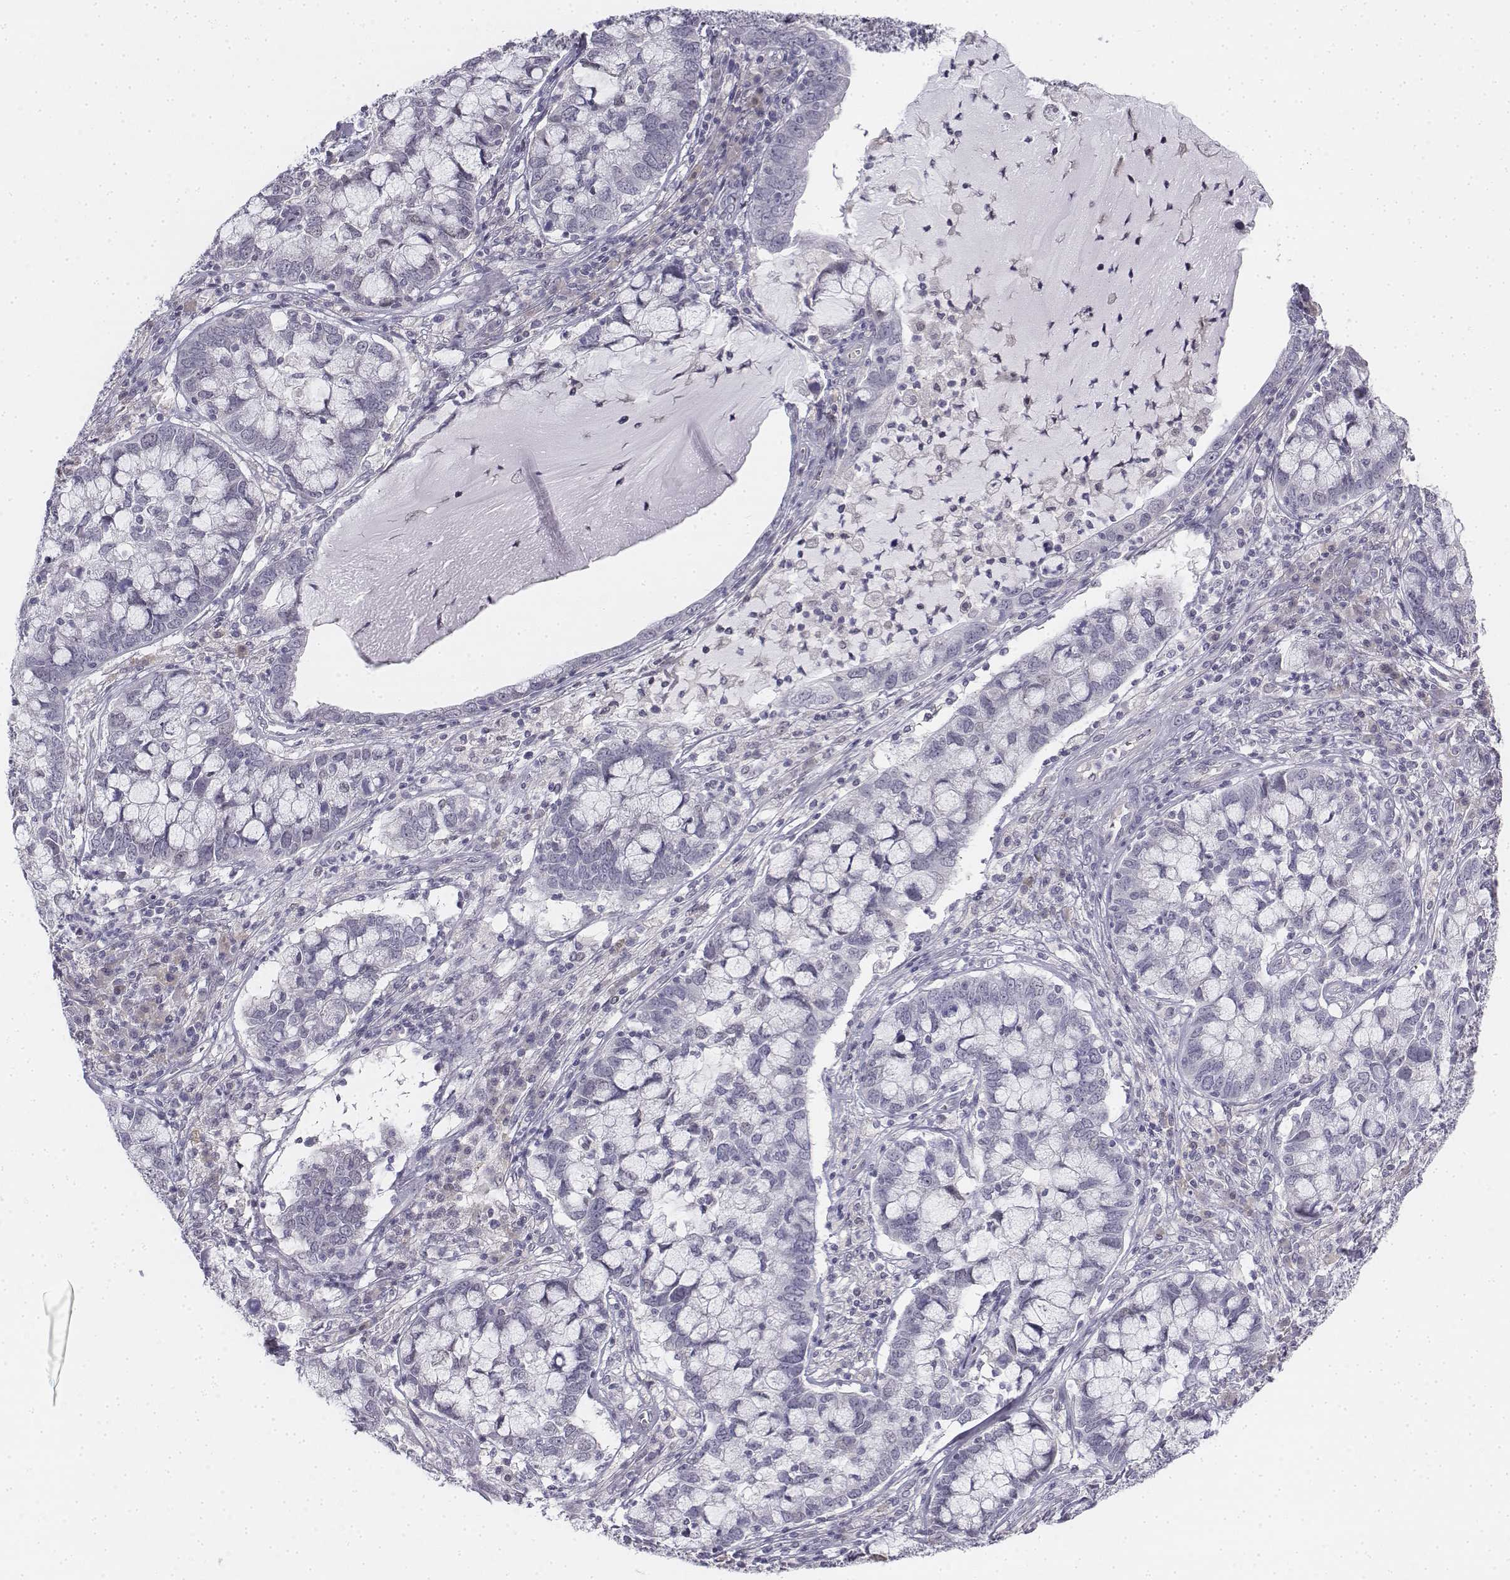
{"staining": {"intensity": "negative", "quantity": "none", "location": "none"}, "tissue": "cervical cancer", "cell_type": "Tumor cells", "image_type": "cancer", "snomed": [{"axis": "morphology", "description": "Adenocarcinoma, NOS"}, {"axis": "topography", "description": "Cervix"}], "caption": "DAB immunohistochemical staining of cervical adenocarcinoma displays no significant positivity in tumor cells. (Immunohistochemistry (ihc), brightfield microscopy, high magnification).", "gene": "PENK", "patient": {"sex": "female", "age": 40}}